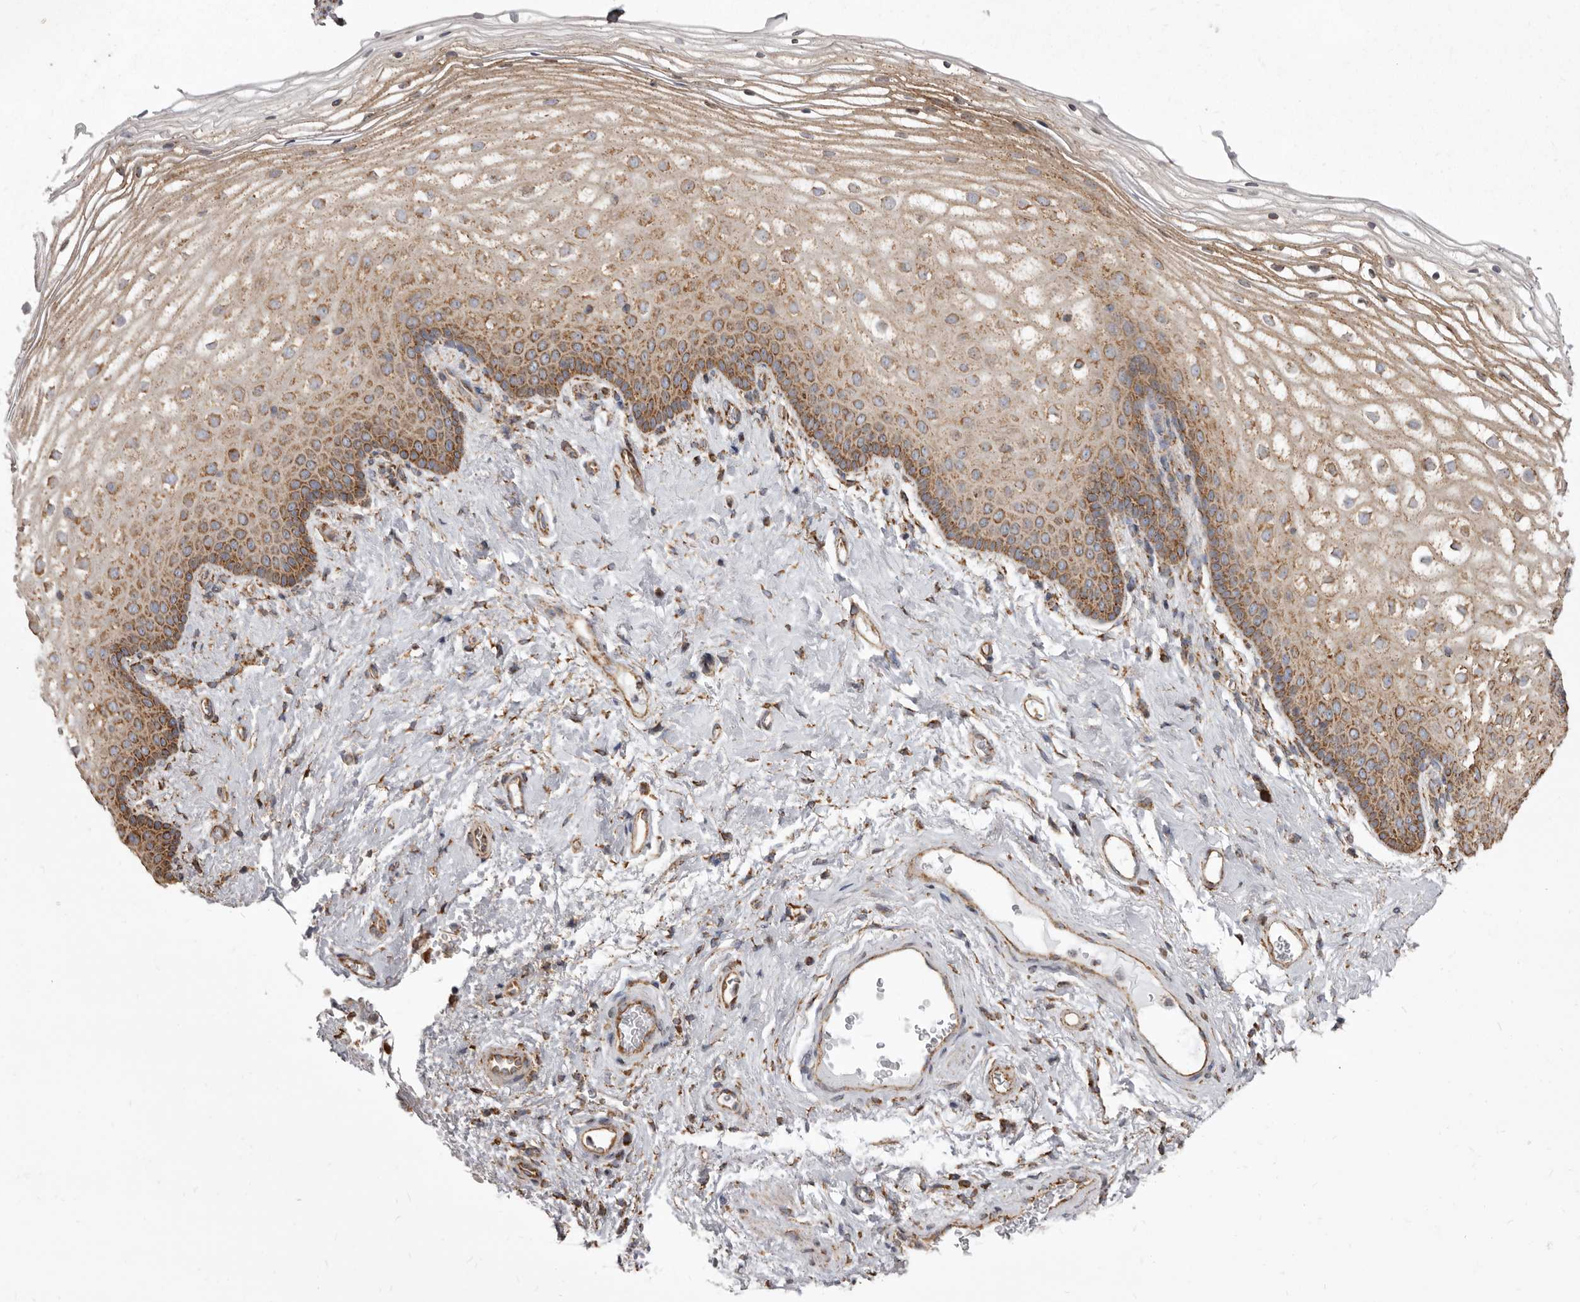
{"staining": {"intensity": "moderate", "quantity": ">75%", "location": "cytoplasmic/membranous"}, "tissue": "vagina", "cell_type": "Squamous epithelial cells", "image_type": "normal", "snomed": [{"axis": "morphology", "description": "Normal tissue, NOS"}, {"axis": "topography", "description": "Vagina"}], "caption": "High-magnification brightfield microscopy of normal vagina stained with DAB (brown) and counterstained with hematoxylin (blue). squamous epithelial cells exhibit moderate cytoplasmic/membranous positivity is seen in about>75% of cells. (DAB IHC, brown staining for protein, blue staining for nuclei).", "gene": "CDK5RAP3", "patient": {"sex": "female", "age": 60}}